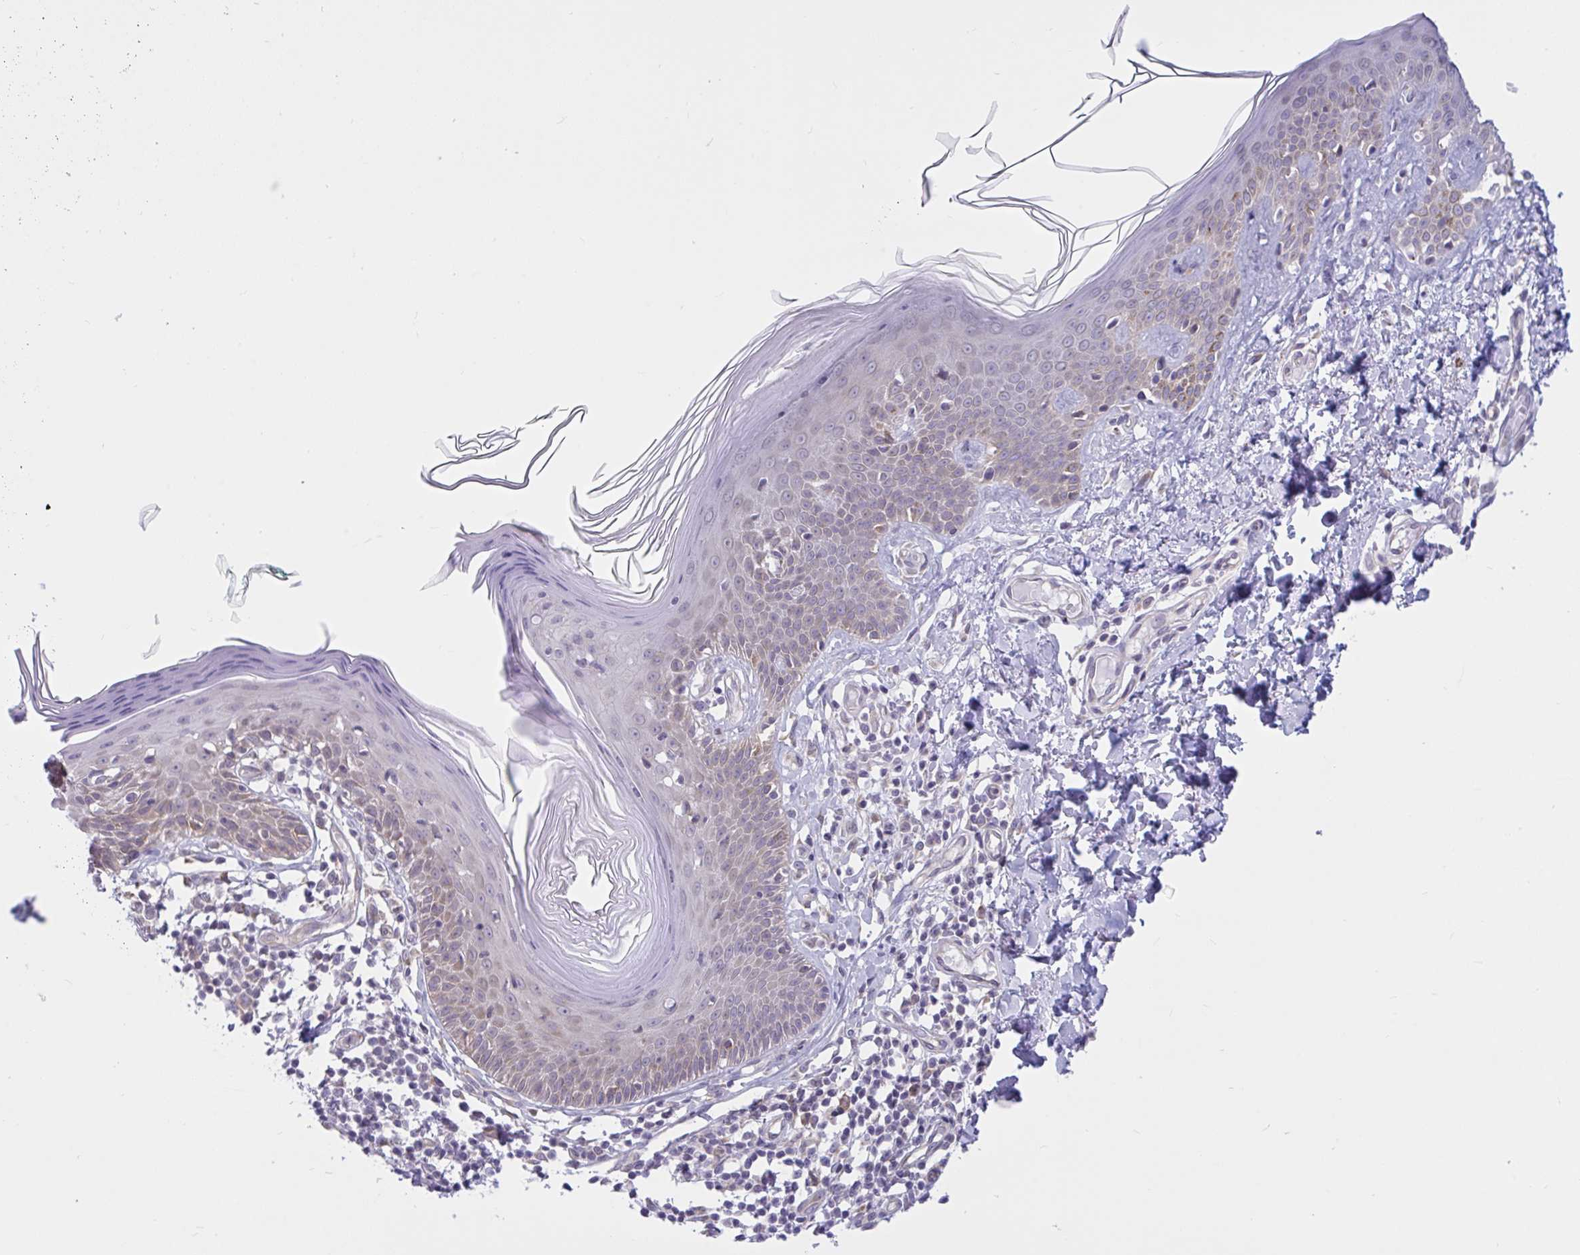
{"staining": {"intensity": "negative", "quantity": "none", "location": "none"}, "tissue": "skin", "cell_type": "Fibroblasts", "image_type": "normal", "snomed": [{"axis": "morphology", "description": "Normal tissue, NOS"}, {"axis": "topography", "description": "Skin"}, {"axis": "topography", "description": "Peripheral nerve tissue"}], "caption": "The IHC photomicrograph has no significant expression in fibroblasts of skin.", "gene": "CAMLG", "patient": {"sex": "female", "age": 45}}